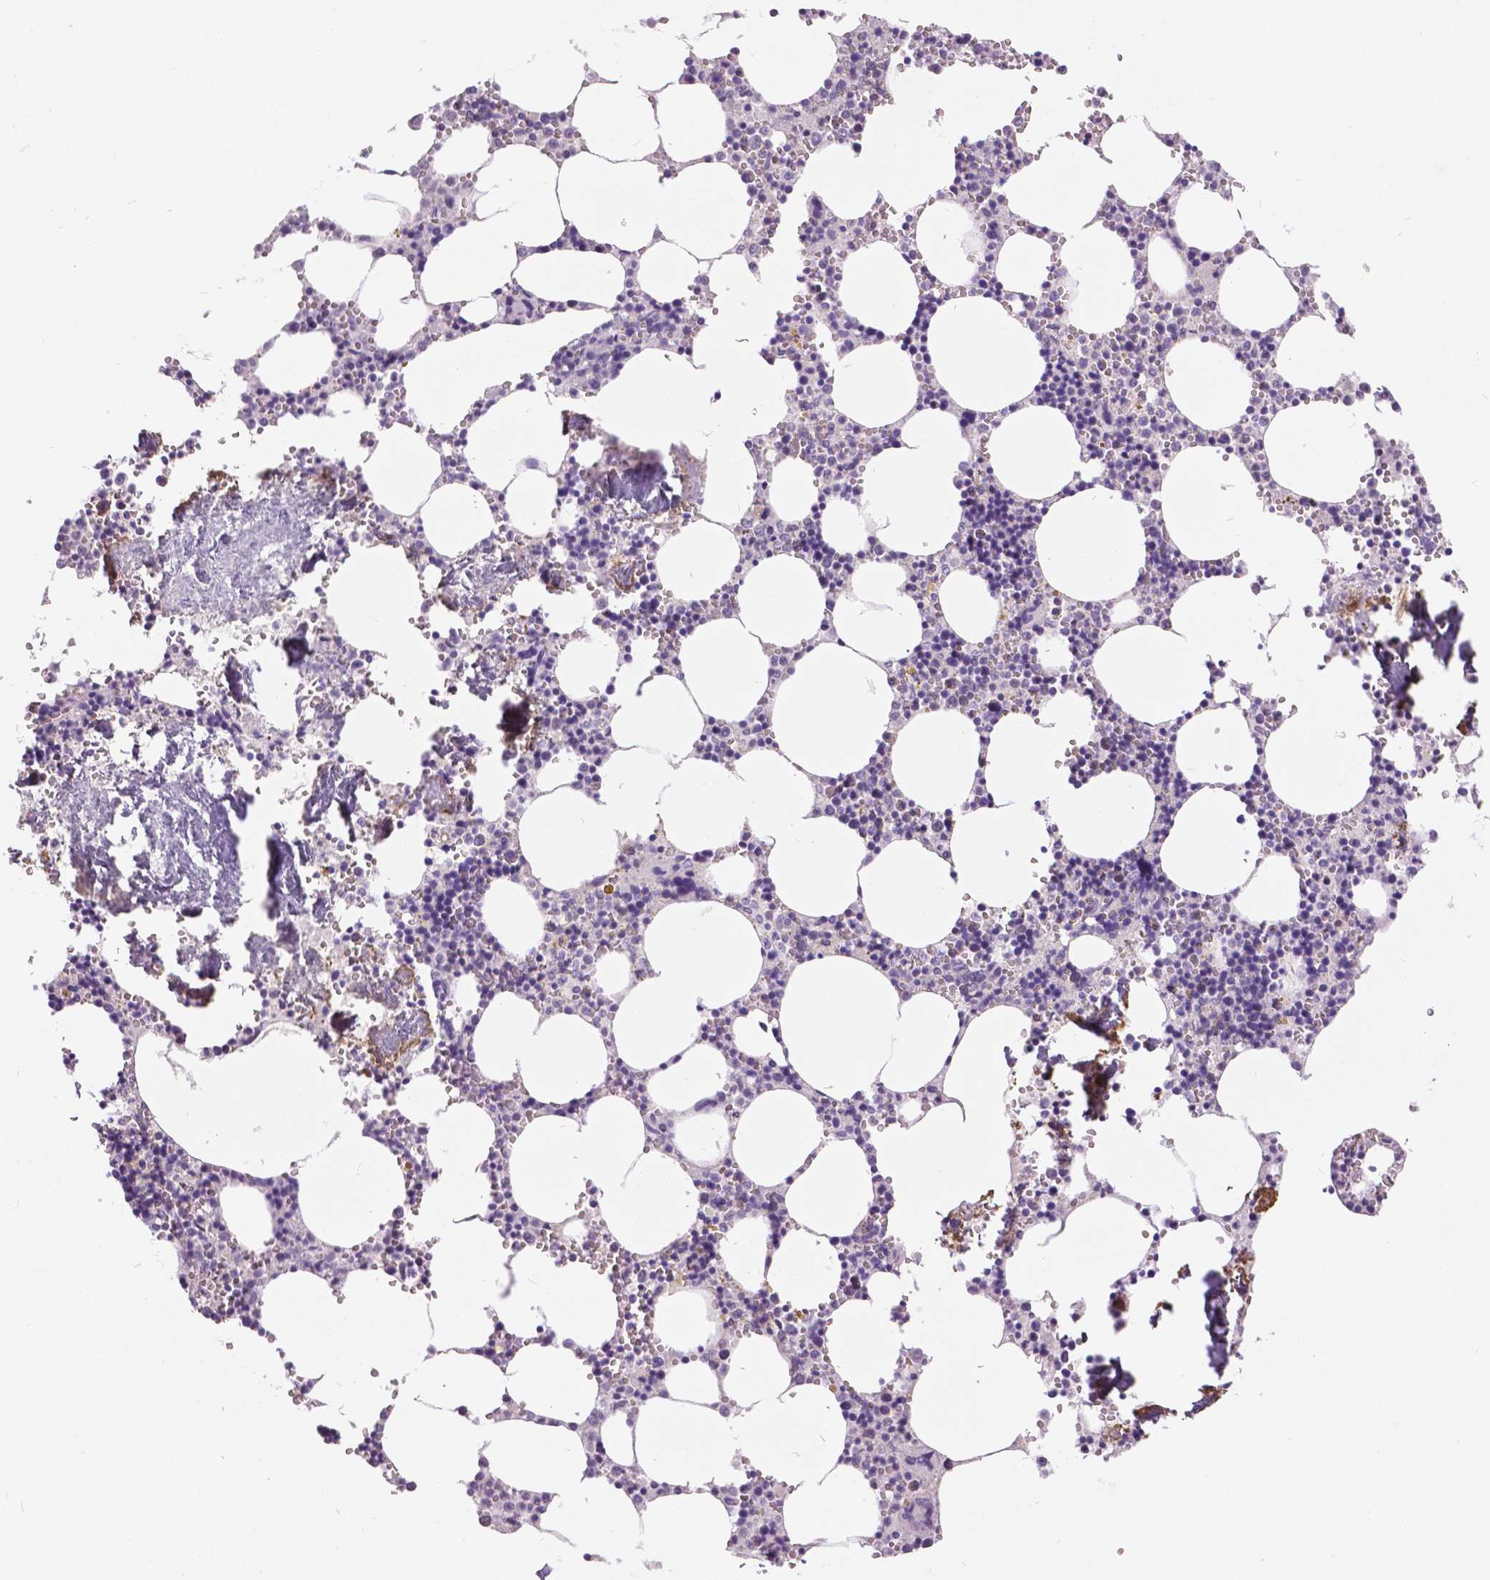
{"staining": {"intensity": "negative", "quantity": "none", "location": "none"}, "tissue": "bone marrow", "cell_type": "Hematopoietic cells", "image_type": "normal", "snomed": [{"axis": "morphology", "description": "Normal tissue, NOS"}, {"axis": "topography", "description": "Bone marrow"}], "caption": "A high-resolution histopathology image shows immunohistochemistry (IHC) staining of benign bone marrow, which displays no significant staining in hematopoietic cells. Brightfield microscopy of IHC stained with DAB (3,3'-diaminobenzidine) (brown) and hematoxylin (blue), captured at high magnification.", "gene": "TP53TG5", "patient": {"sex": "male", "age": 54}}